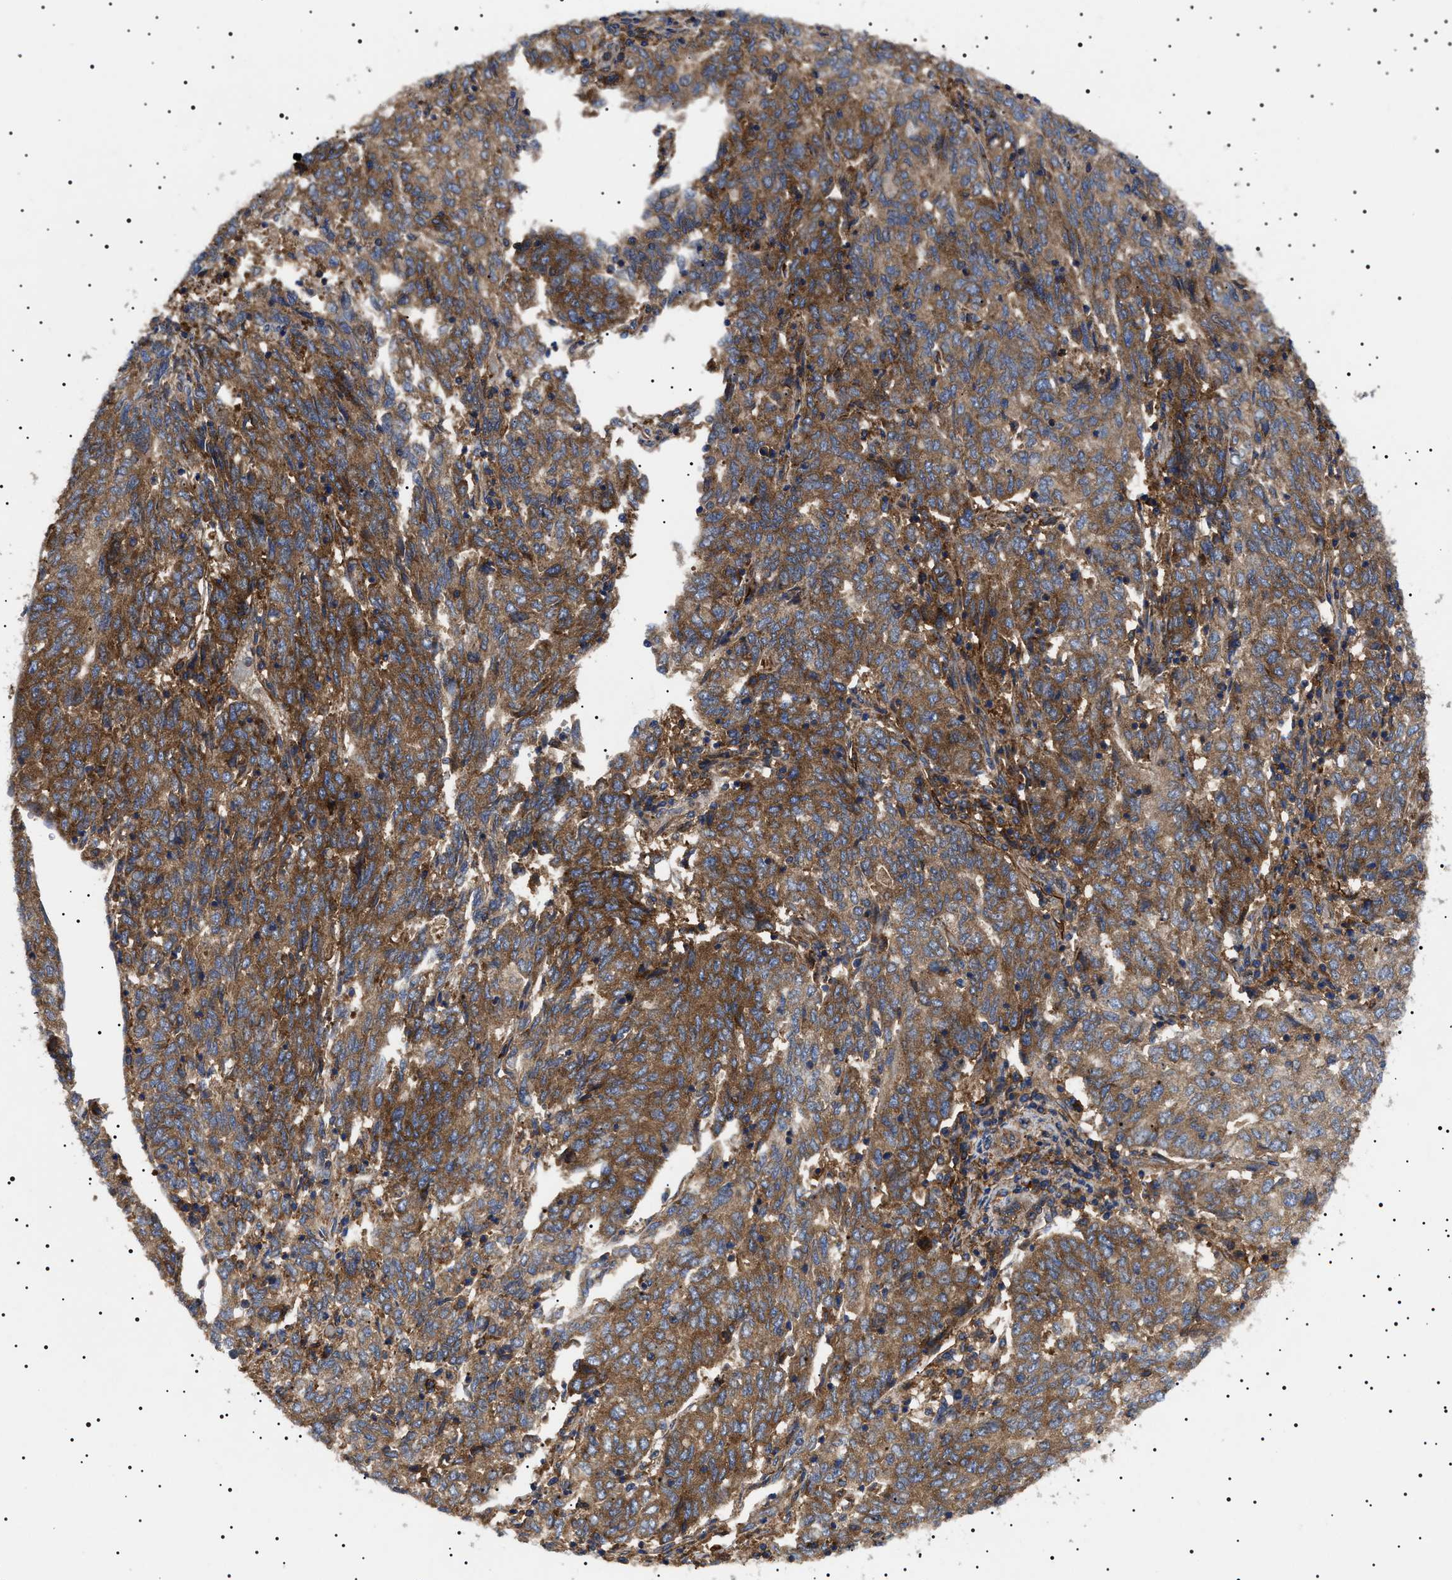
{"staining": {"intensity": "moderate", "quantity": ">75%", "location": "cytoplasmic/membranous"}, "tissue": "endometrial cancer", "cell_type": "Tumor cells", "image_type": "cancer", "snomed": [{"axis": "morphology", "description": "Adenocarcinoma, NOS"}, {"axis": "topography", "description": "Endometrium"}], "caption": "Immunohistochemical staining of endometrial cancer (adenocarcinoma) exhibits medium levels of moderate cytoplasmic/membranous staining in about >75% of tumor cells. Immunohistochemistry stains the protein in brown and the nuclei are stained blue.", "gene": "TPP2", "patient": {"sex": "female", "age": 80}}